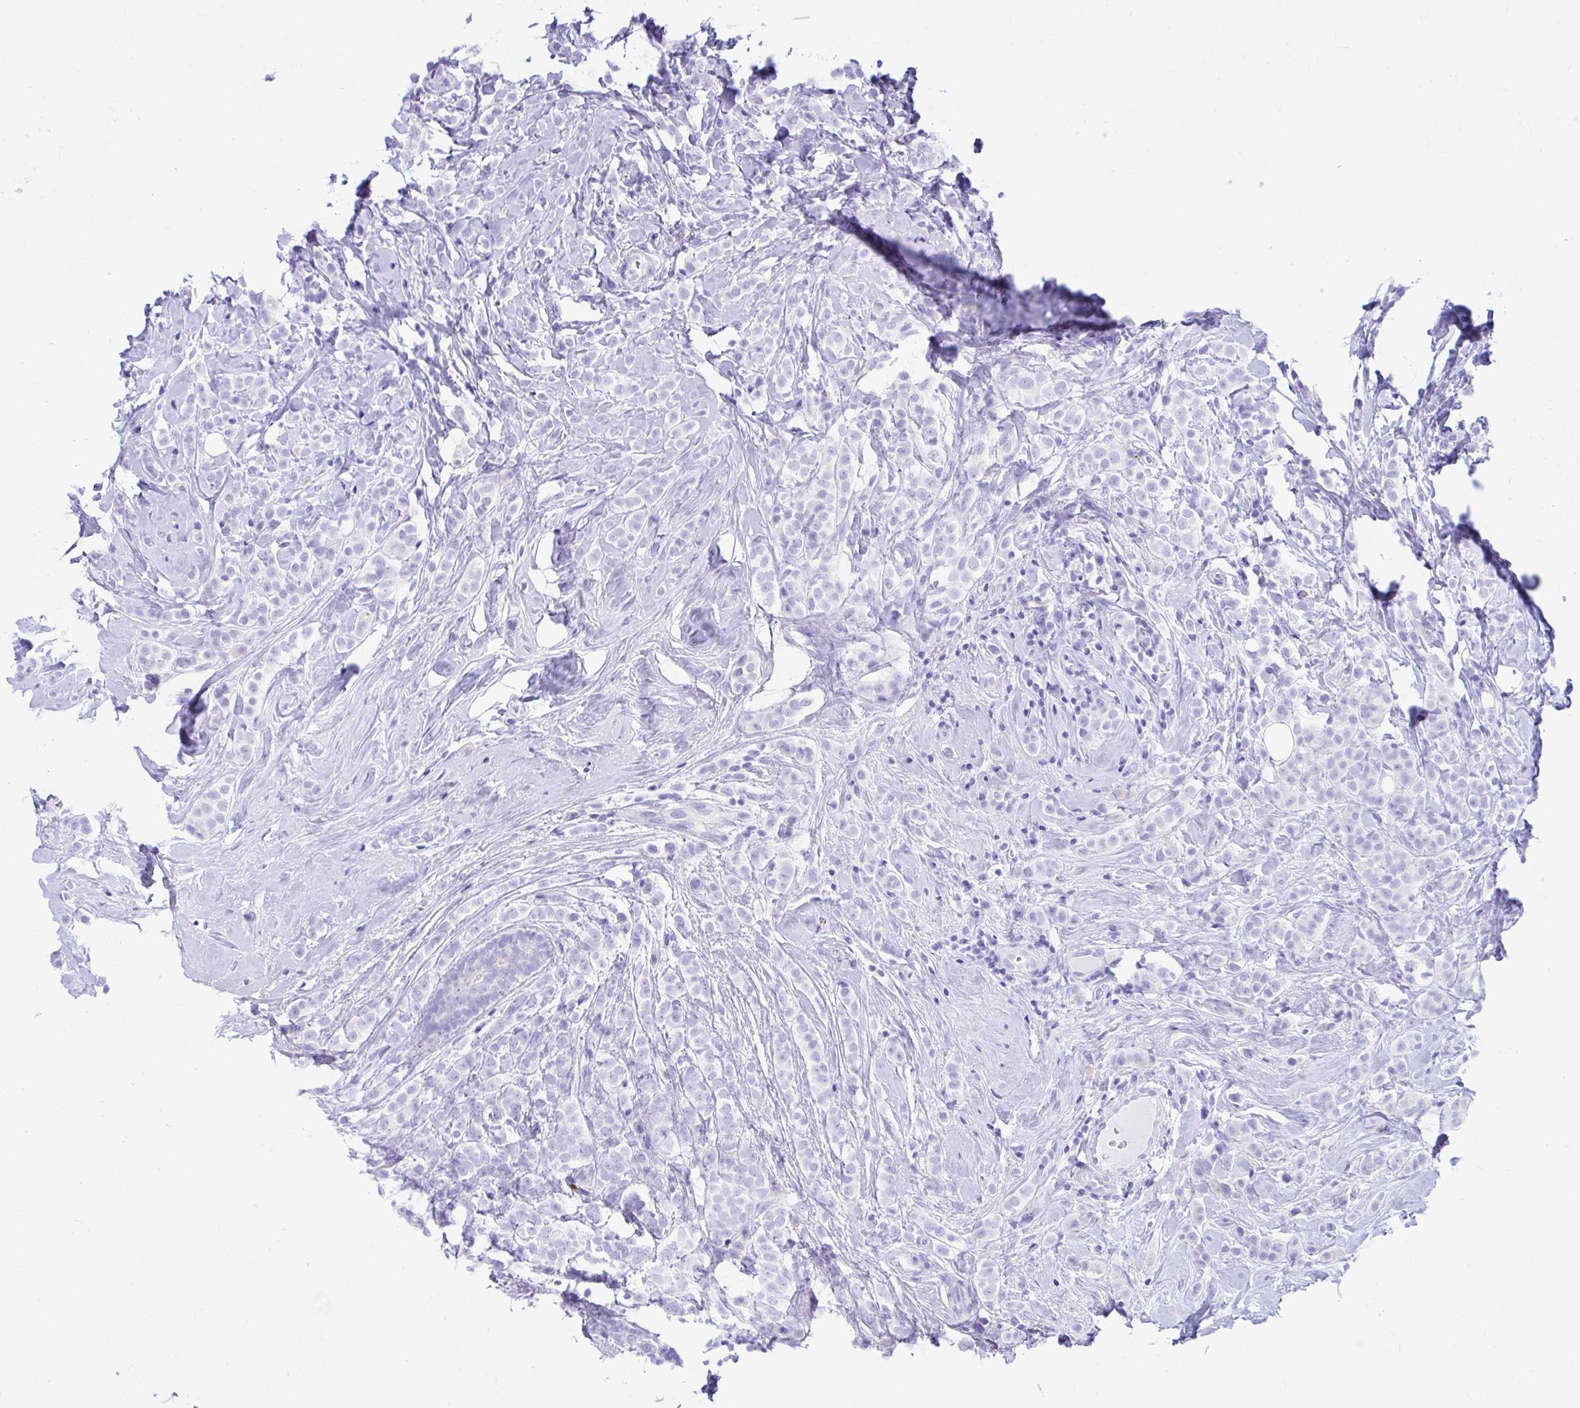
{"staining": {"intensity": "negative", "quantity": "none", "location": "none"}, "tissue": "breast cancer", "cell_type": "Tumor cells", "image_type": "cancer", "snomed": [{"axis": "morphology", "description": "Lobular carcinoma"}, {"axis": "topography", "description": "Breast"}], "caption": "This histopathology image is of breast lobular carcinoma stained with immunohistochemistry to label a protein in brown with the nuclei are counter-stained blue. There is no expression in tumor cells.", "gene": "ZNF699", "patient": {"sex": "female", "age": 49}}